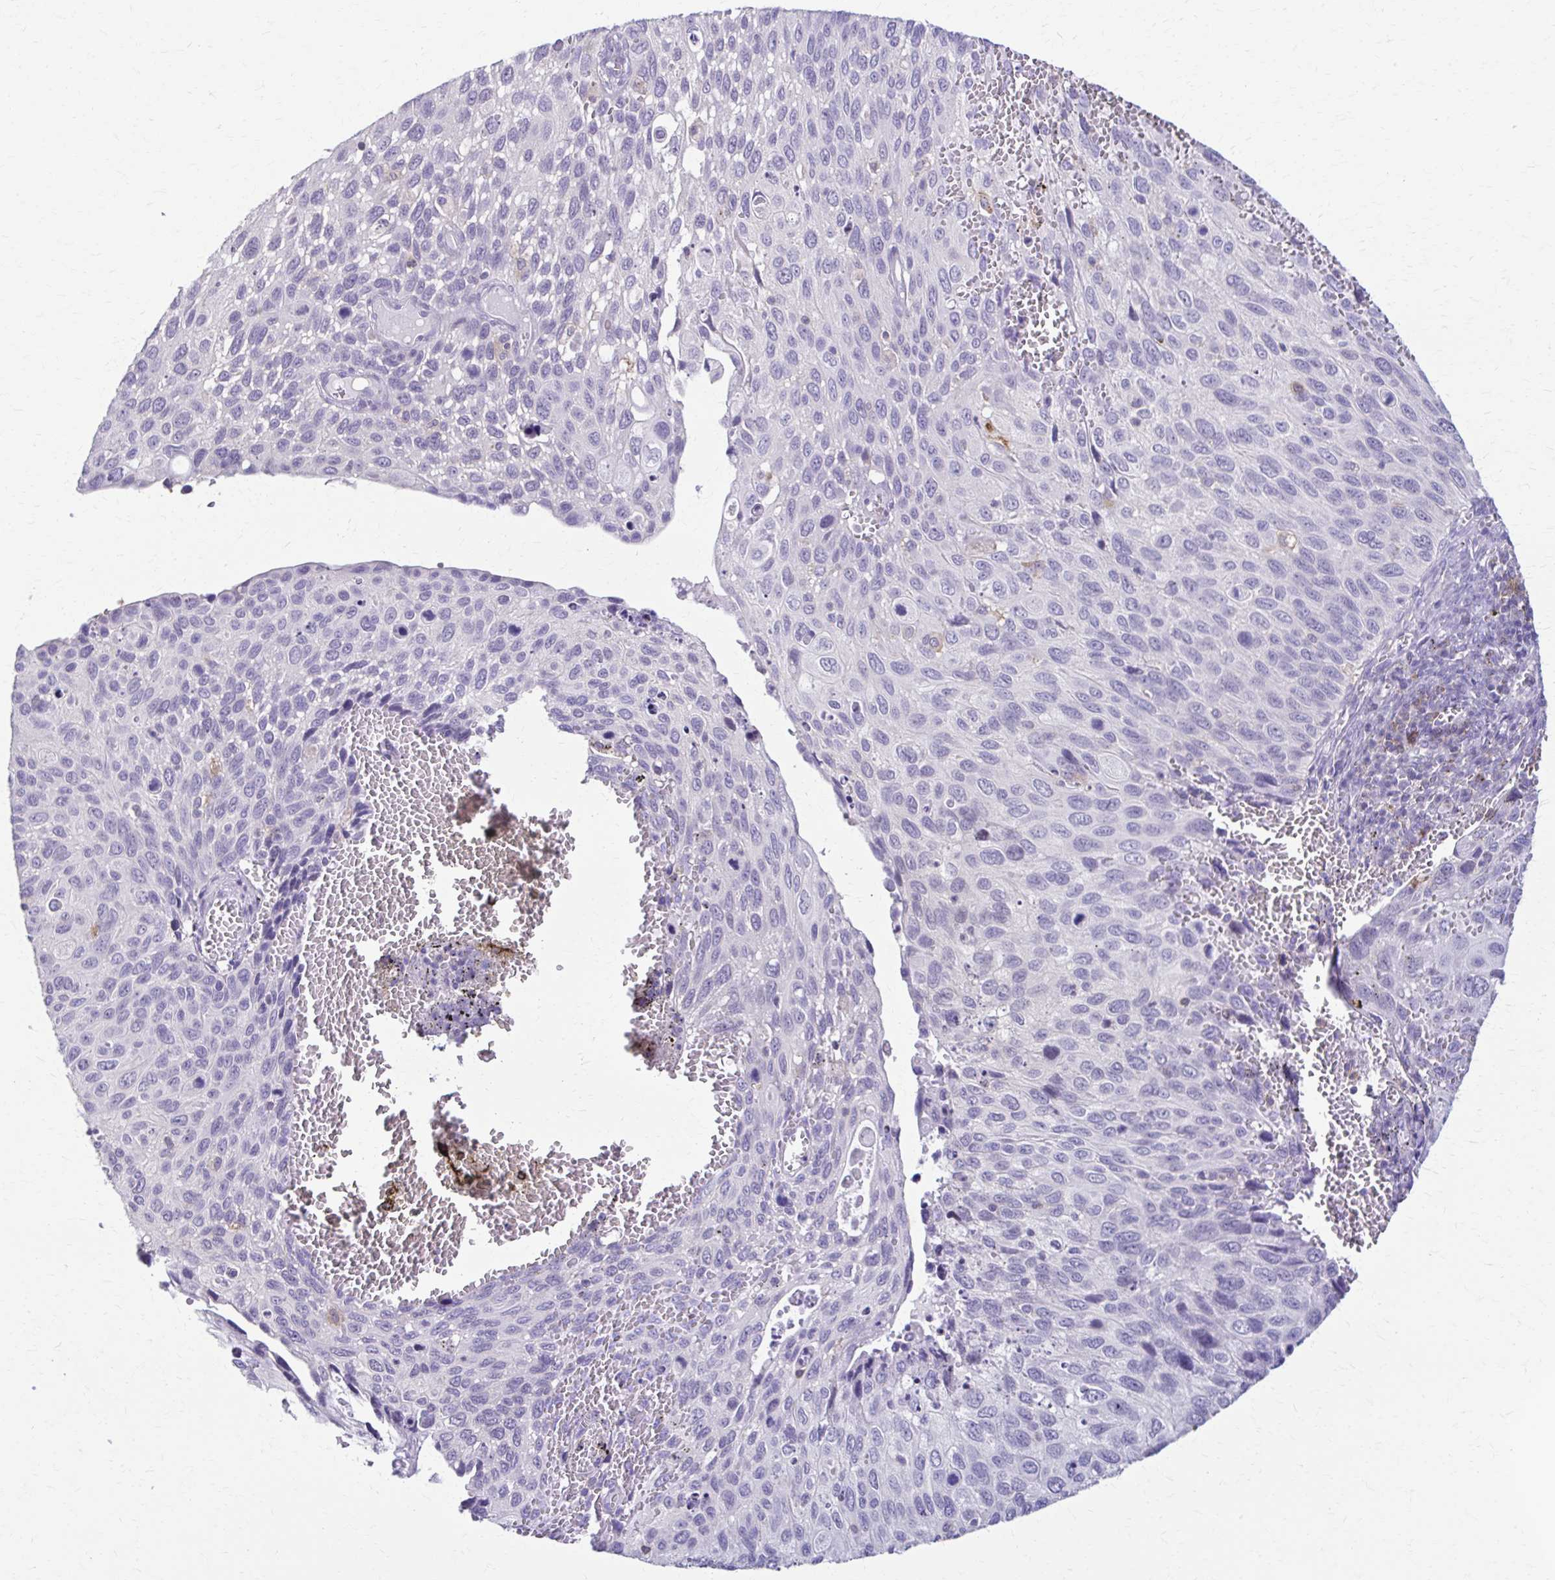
{"staining": {"intensity": "negative", "quantity": "none", "location": "none"}, "tissue": "cervical cancer", "cell_type": "Tumor cells", "image_type": "cancer", "snomed": [{"axis": "morphology", "description": "Squamous cell carcinoma, NOS"}, {"axis": "topography", "description": "Cervix"}], "caption": "This is a photomicrograph of IHC staining of cervical squamous cell carcinoma, which shows no positivity in tumor cells.", "gene": "PIK3AP1", "patient": {"sex": "female", "age": 70}}